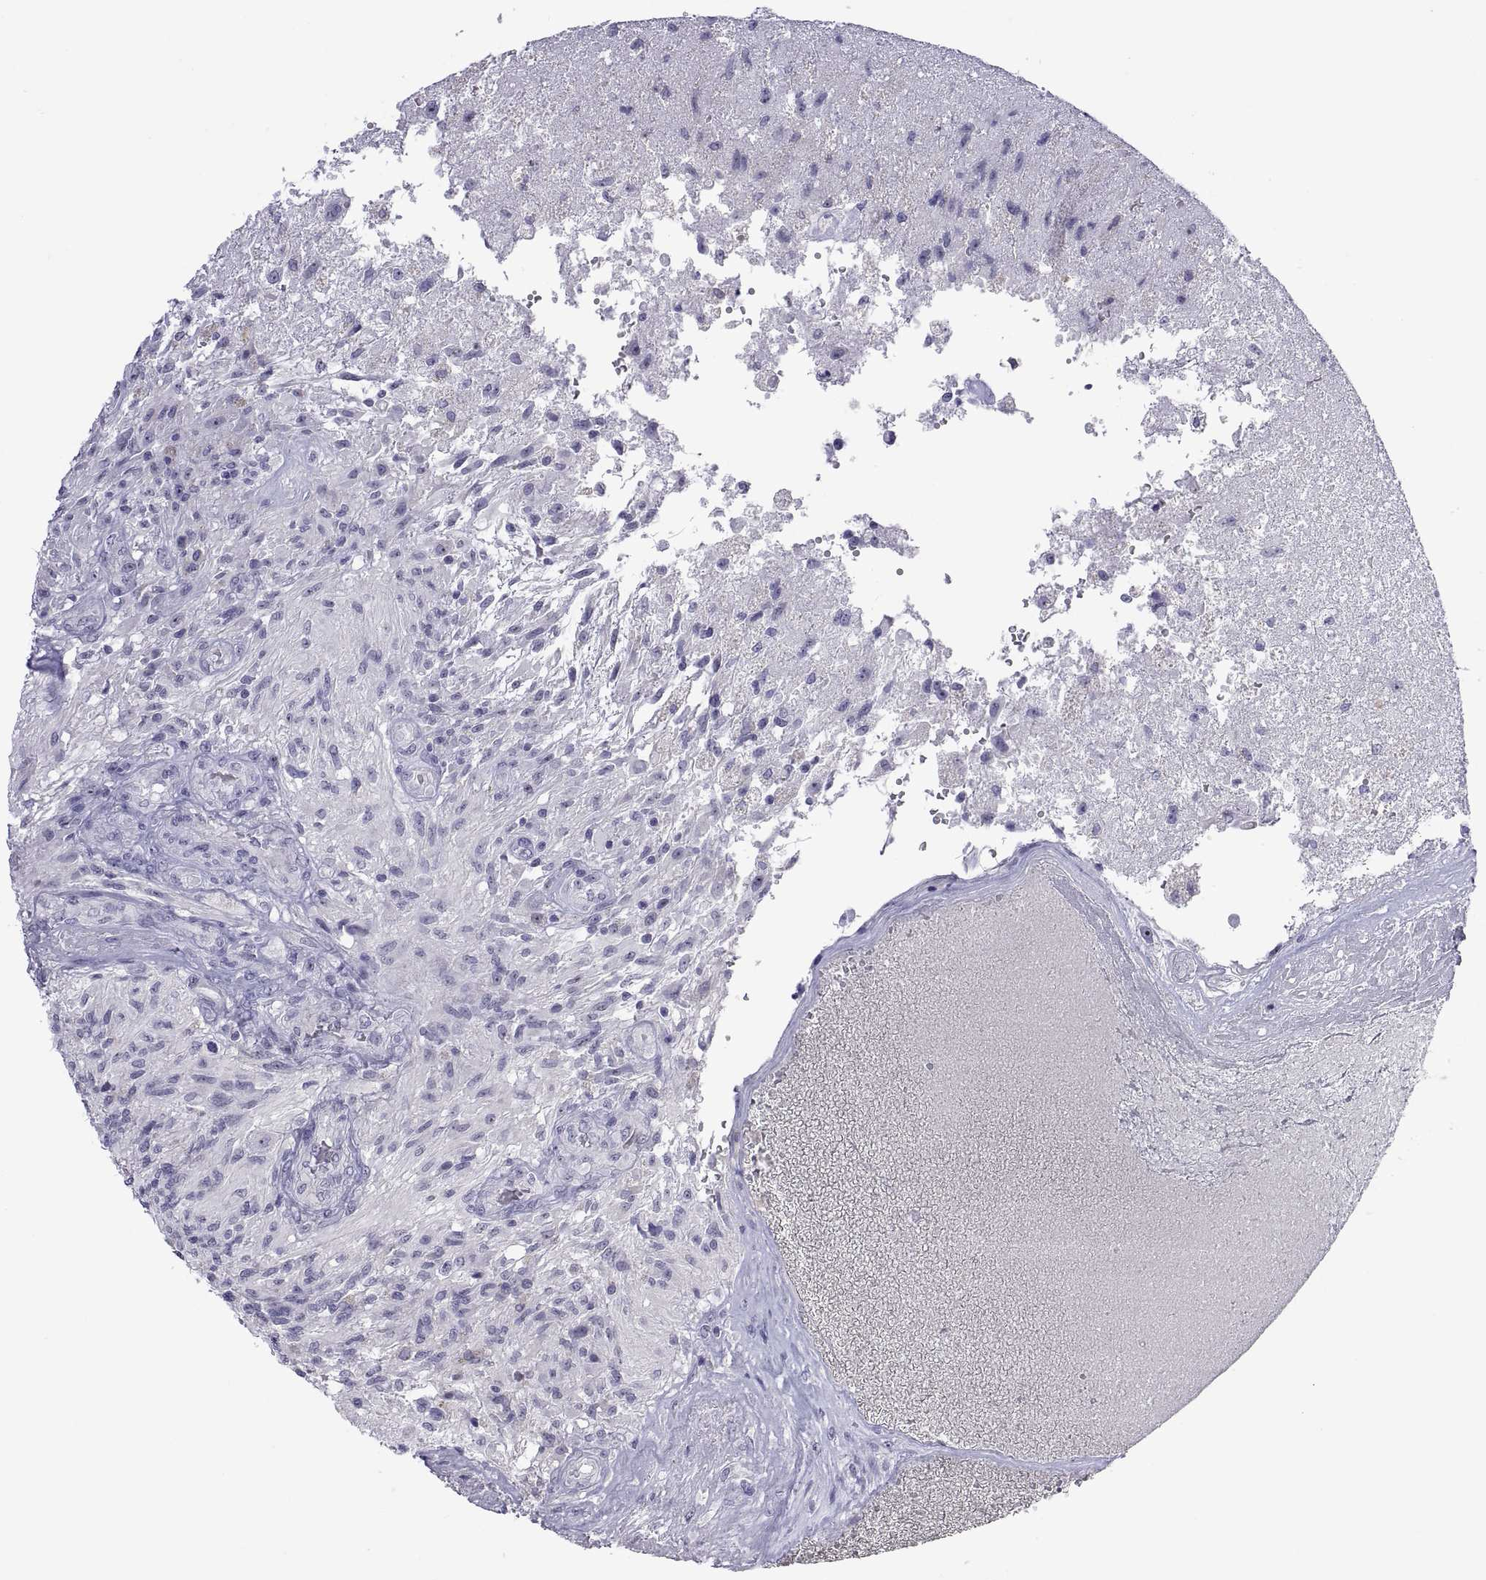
{"staining": {"intensity": "negative", "quantity": "none", "location": "none"}, "tissue": "glioma", "cell_type": "Tumor cells", "image_type": "cancer", "snomed": [{"axis": "morphology", "description": "Glioma, malignant, High grade"}, {"axis": "topography", "description": "Brain"}], "caption": "The IHC photomicrograph has no significant expression in tumor cells of malignant glioma (high-grade) tissue.", "gene": "VSX2", "patient": {"sex": "male", "age": 56}}